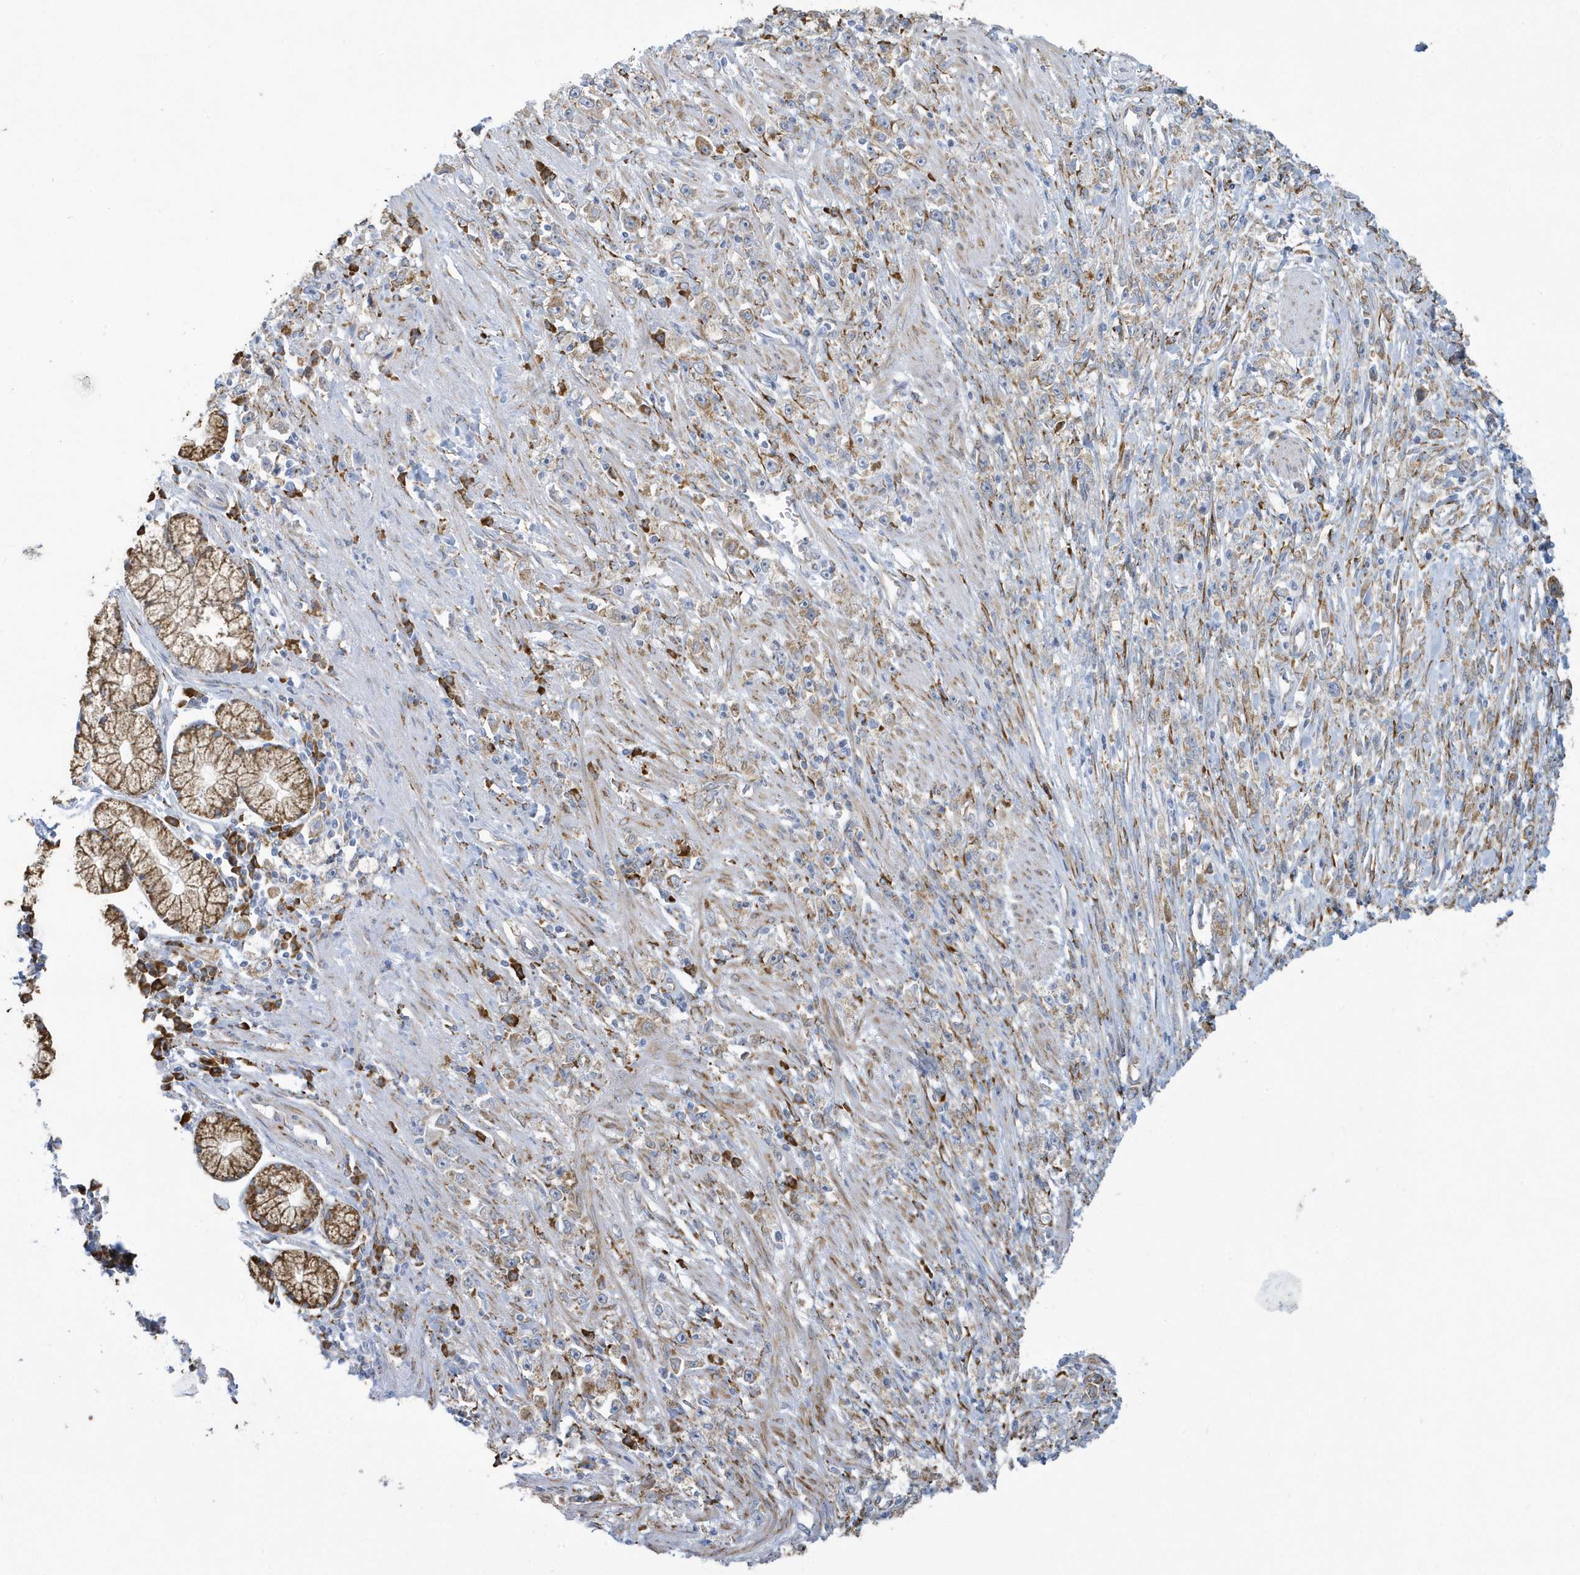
{"staining": {"intensity": "moderate", "quantity": ">75%", "location": "cytoplasmic/membranous"}, "tissue": "stomach cancer", "cell_type": "Tumor cells", "image_type": "cancer", "snomed": [{"axis": "morphology", "description": "Adenocarcinoma, NOS"}, {"axis": "topography", "description": "Stomach"}], "caption": "A micrograph of stomach adenocarcinoma stained for a protein exhibits moderate cytoplasmic/membranous brown staining in tumor cells. (brown staining indicates protein expression, while blue staining denotes nuclei).", "gene": "DCAF1", "patient": {"sex": "female", "age": 59}}